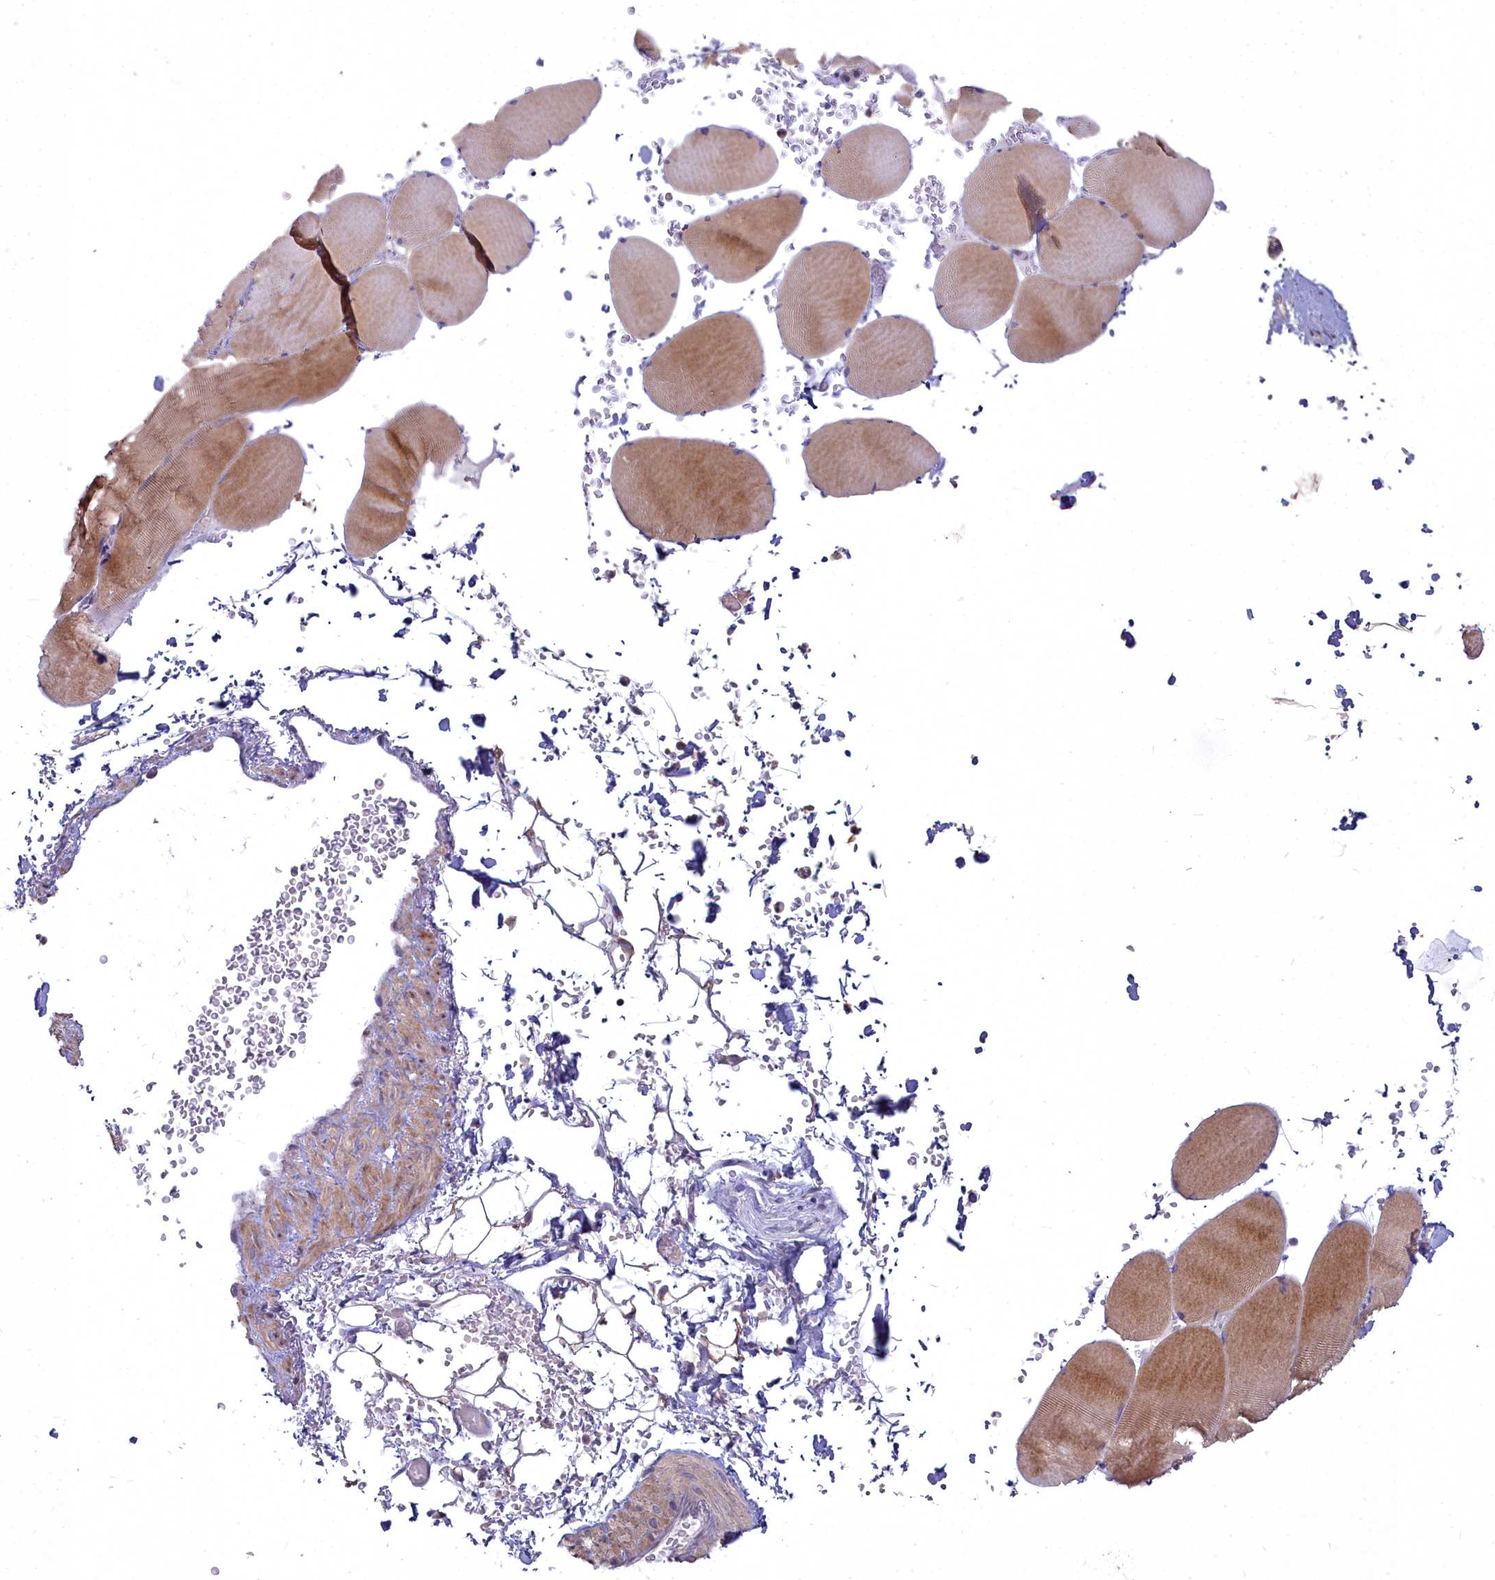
{"staining": {"intensity": "moderate", "quantity": ">75%", "location": "cytoplasmic/membranous"}, "tissue": "skeletal muscle", "cell_type": "Myocytes", "image_type": "normal", "snomed": [{"axis": "morphology", "description": "Normal tissue, NOS"}, {"axis": "topography", "description": "Skeletal muscle"}, {"axis": "topography", "description": "Head-Neck"}], "caption": "IHC image of benign human skeletal muscle stained for a protein (brown), which exhibits medium levels of moderate cytoplasmic/membranous expression in about >75% of myocytes.", "gene": "MICU2", "patient": {"sex": "male", "age": 66}}